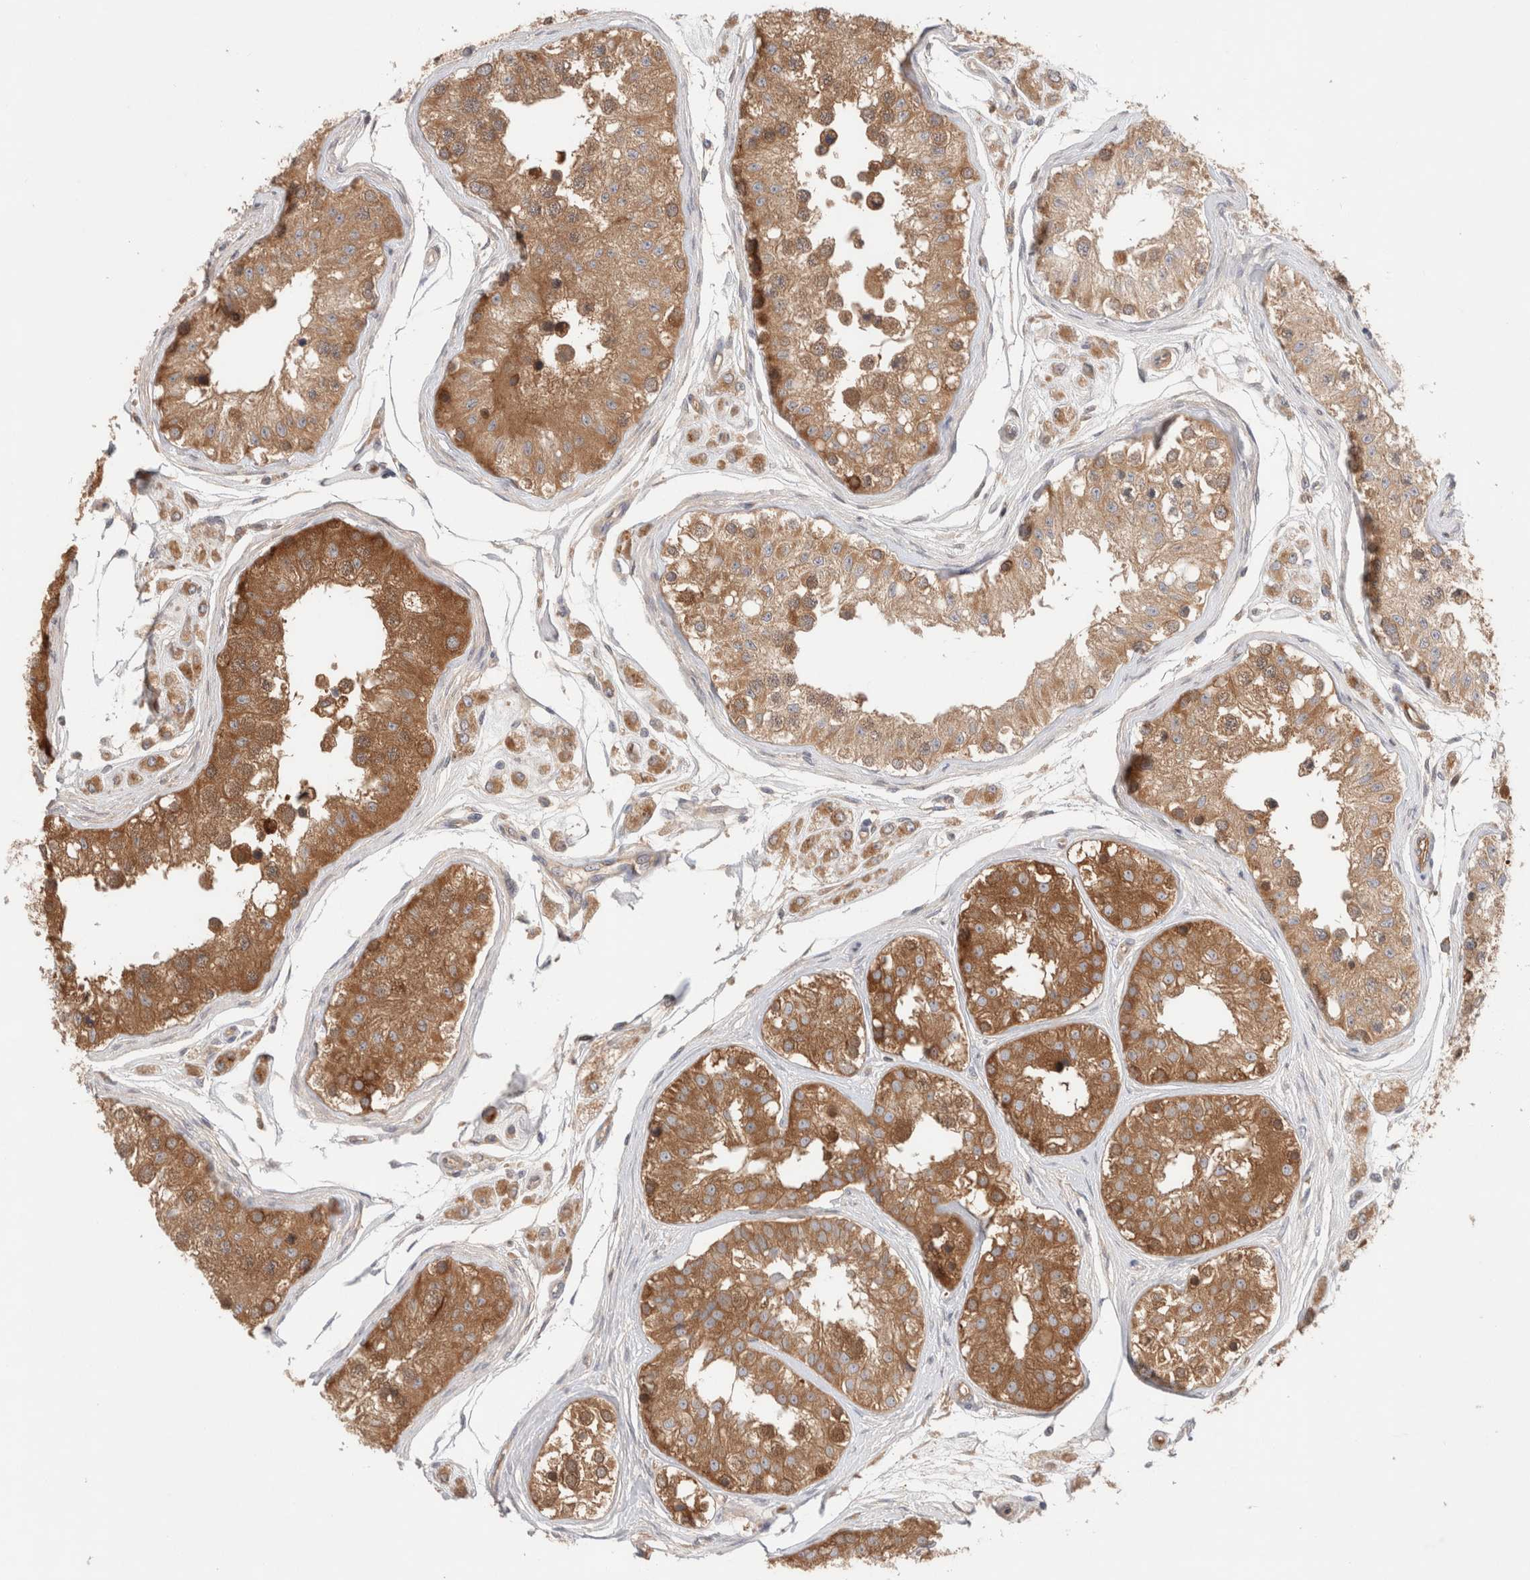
{"staining": {"intensity": "strong", "quantity": ">75%", "location": "cytoplasmic/membranous,nuclear"}, "tissue": "testis", "cell_type": "Cells in seminiferous ducts", "image_type": "normal", "snomed": [{"axis": "morphology", "description": "Normal tissue, NOS"}, {"axis": "morphology", "description": "Adenocarcinoma, metastatic, NOS"}, {"axis": "topography", "description": "Testis"}], "caption": "Immunohistochemical staining of unremarkable human testis exhibits >75% levels of strong cytoplasmic/membranous,nuclear protein staining in approximately >75% of cells in seminiferous ducts.", "gene": "KLHL14", "patient": {"sex": "male", "age": 26}}